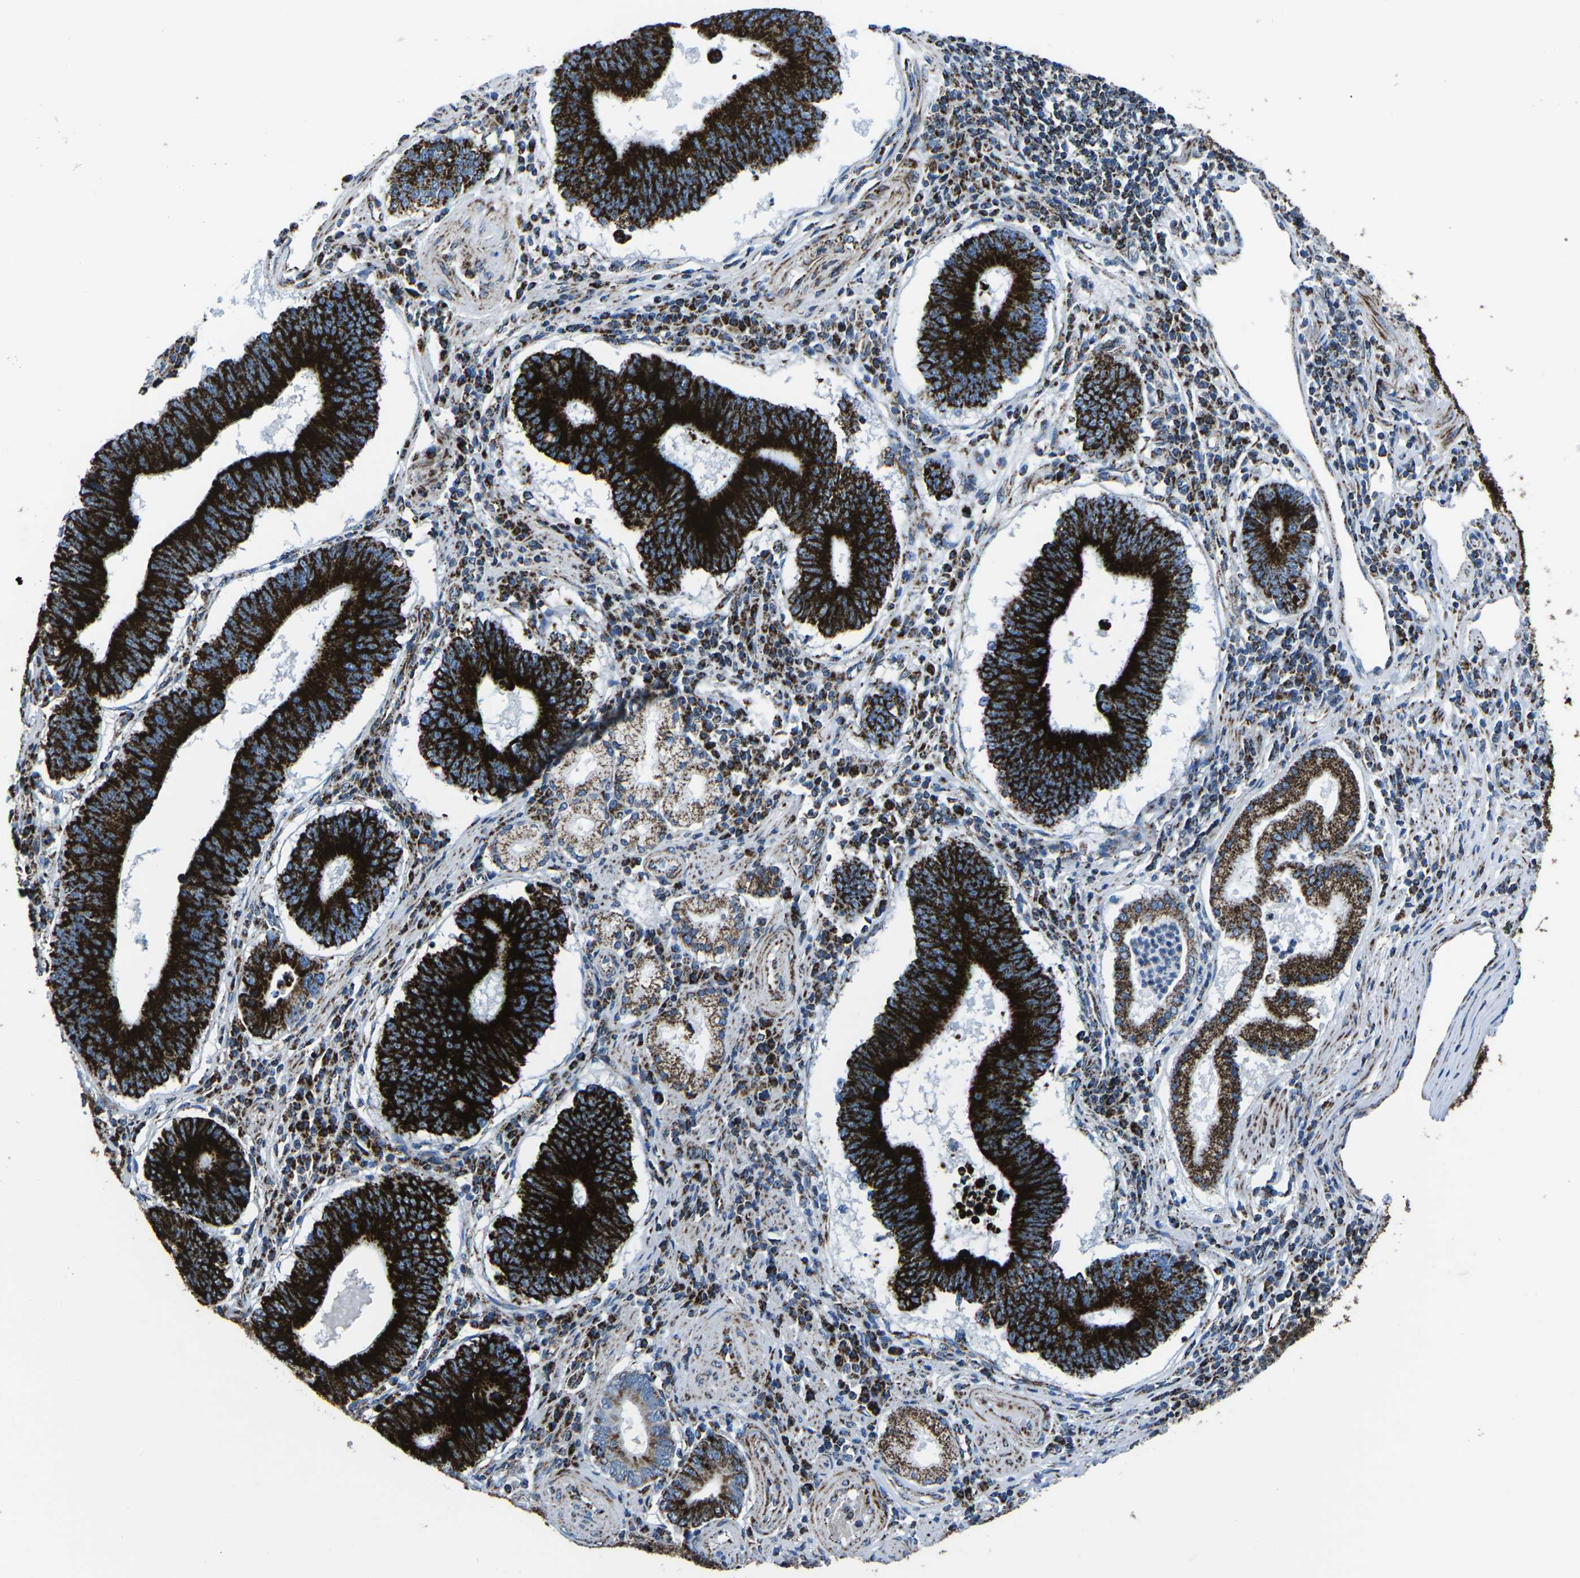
{"staining": {"intensity": "strong", "quantity": ">75%", "location": "cytoplasmic/membranous"}, "tissue": "stomach cancer", "cell_type": "Tumor cells", "image_type": "cancer", "snomed": [{"axis": "morphology", "description": "Adenocarcinoma, NOS"}, {"axis": "topography", "description": "Stomach"}], "caption": "Tumor cells reveal high levels of strong cytoplasmic/membranous positivity in approximately >75% of cells in human stomach cancer (adenocarcinoma).", "gene": "MT-CO2", "patient": {"sex": "male", "age": 59}}